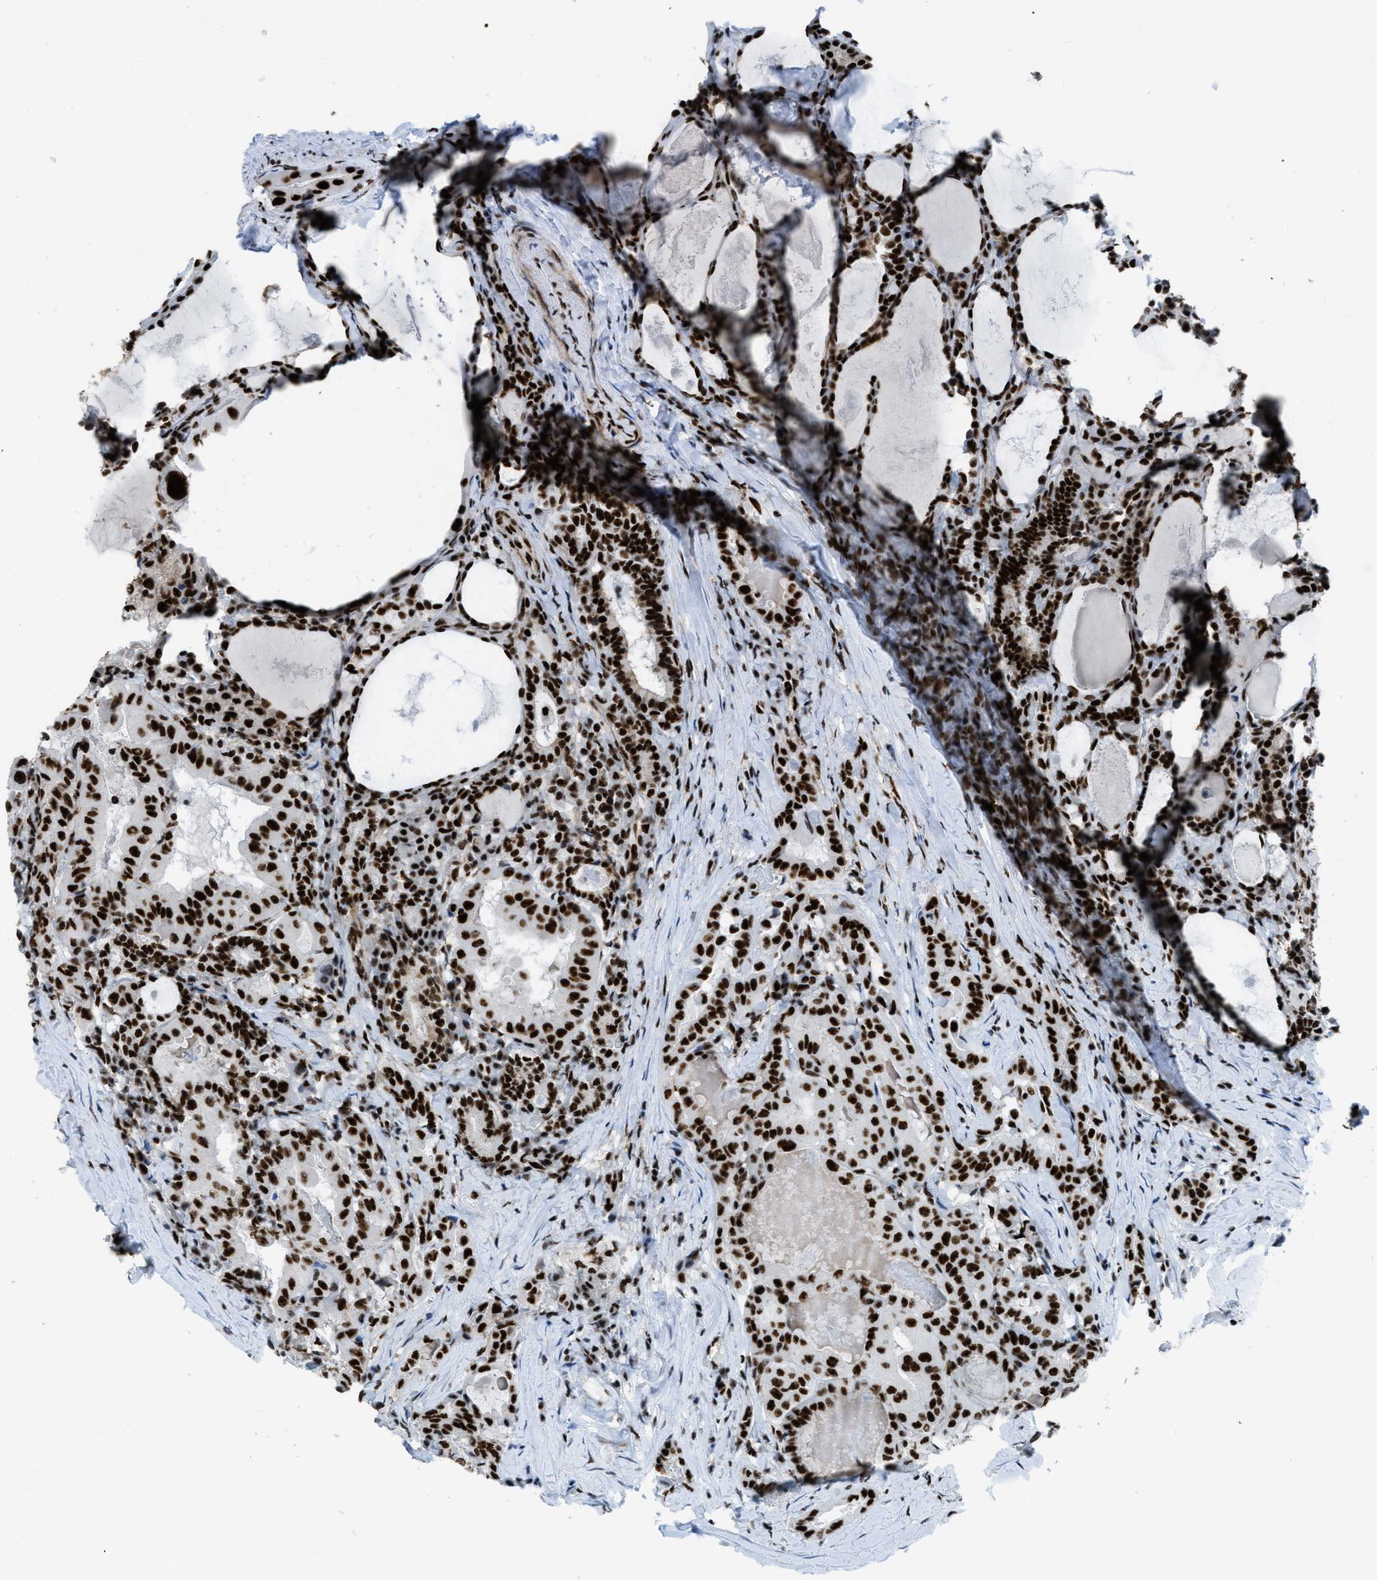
{"staining": {"intensity": "strong", "quantity": ">75%", "location": "nuclear"}, "tissue": "thyroid cancer", "cell_type": "Tumor cells", "image_type": "cancer", "snomed": [{"axis": "morphology", "description": "Papillary adenocarcinoma, NOS"}, {"axis": "topography", "description": "Thyroid gland"}], "caption": "Thyroid cancer (papillary adenocarcinoma) stained for a protein shows strong nuclear positivity in tumor cells.", "gene": "ZNF207", "patient": {"sex": "female", "age": 42}}